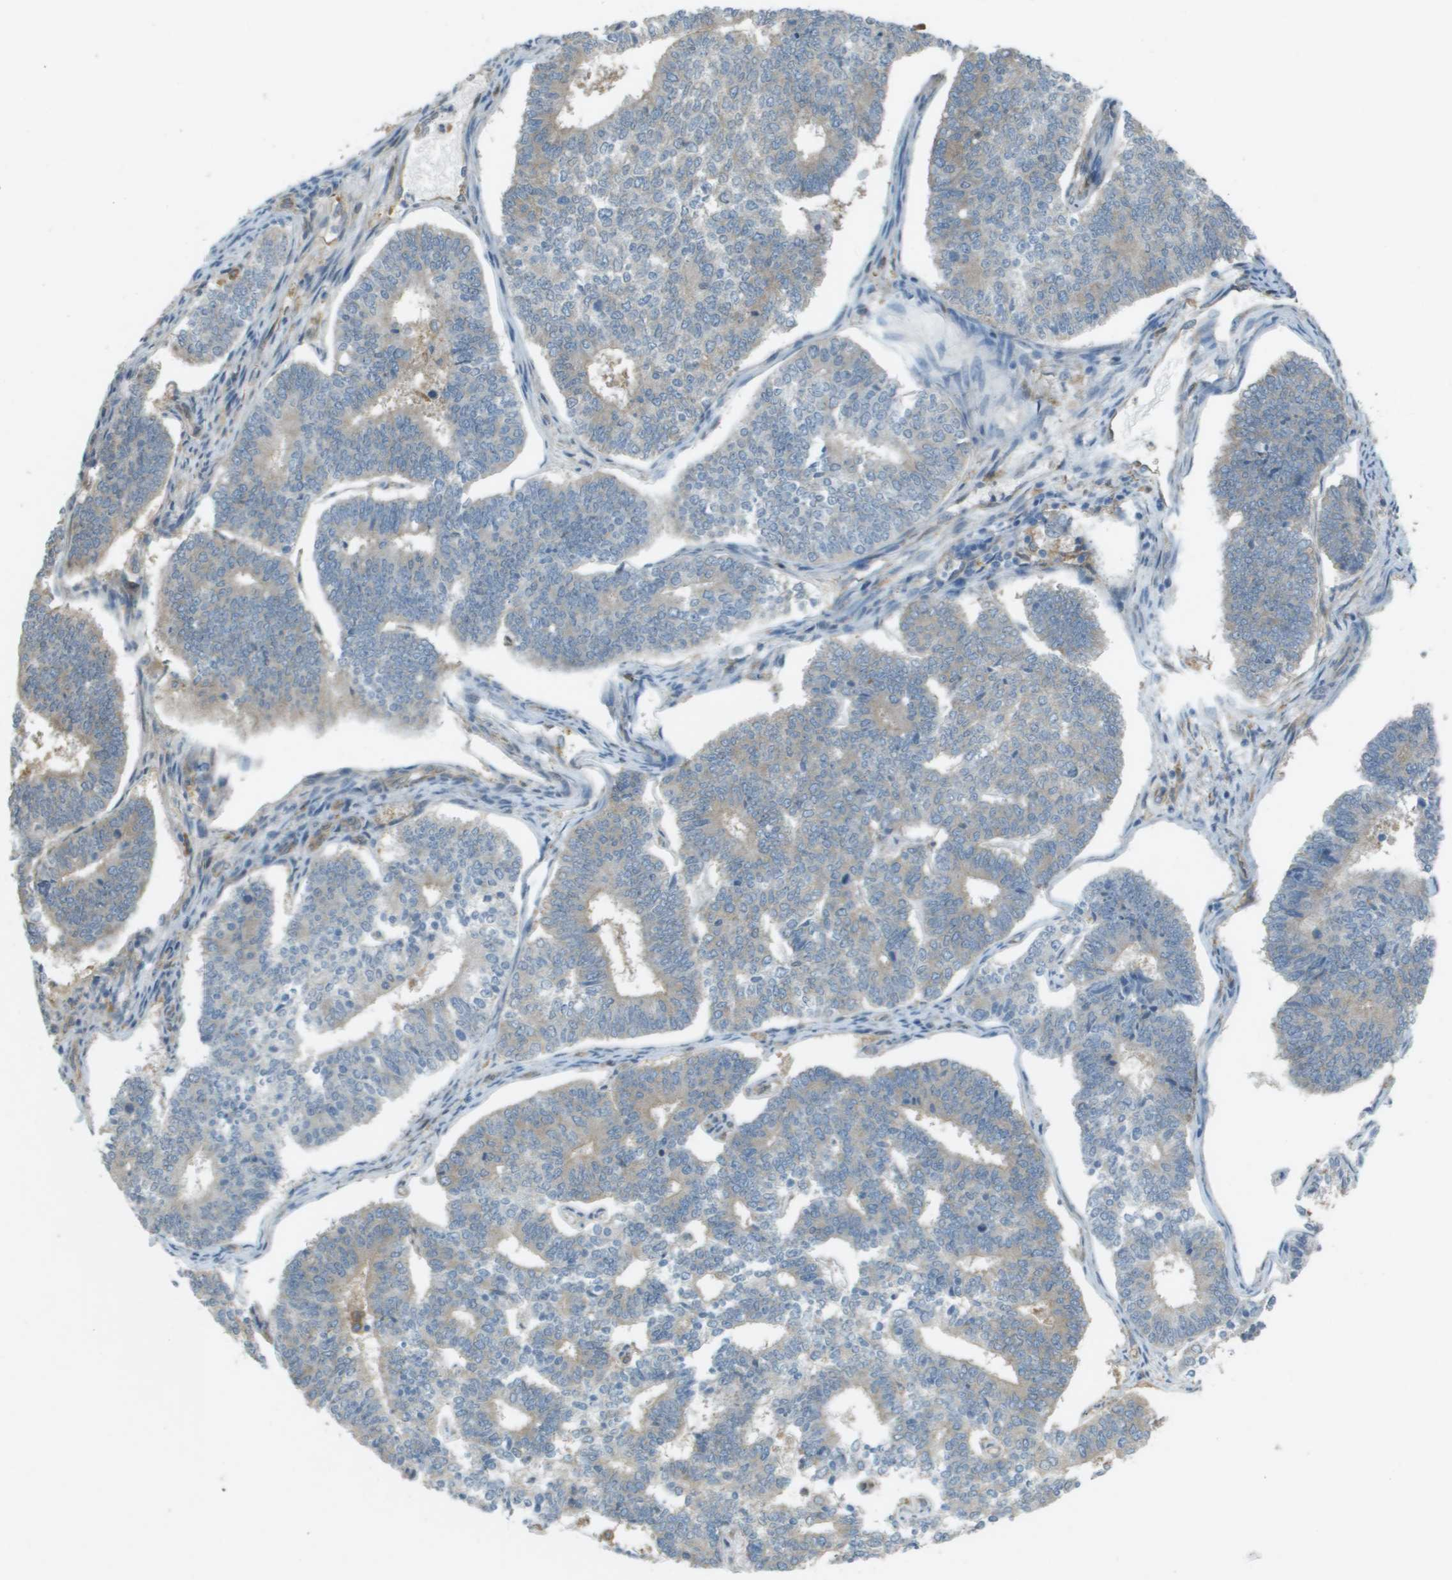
{"staining": {"intensity": "weak", "quantity": ">75%", "location": "cytoplasmic/membranous"}, "tissue": "endometrial cancer", "cell_type": "Tumor cells", "image_type": "cancer", "snomed": [{"axis": "morphology", "description": "Adenocarcinoma, NOS"}, {"axis": "topography", "description": "Endometrium"}], "caption": "Endometrial cancer (adenocarcinoma) was stained to show a protein in brown. There is low levels of weak cytoplasmic/membranous staining in about >75% of tumor cells.", "gene": "CORO1B", "patient": {"sex": "female", "age": 70}}